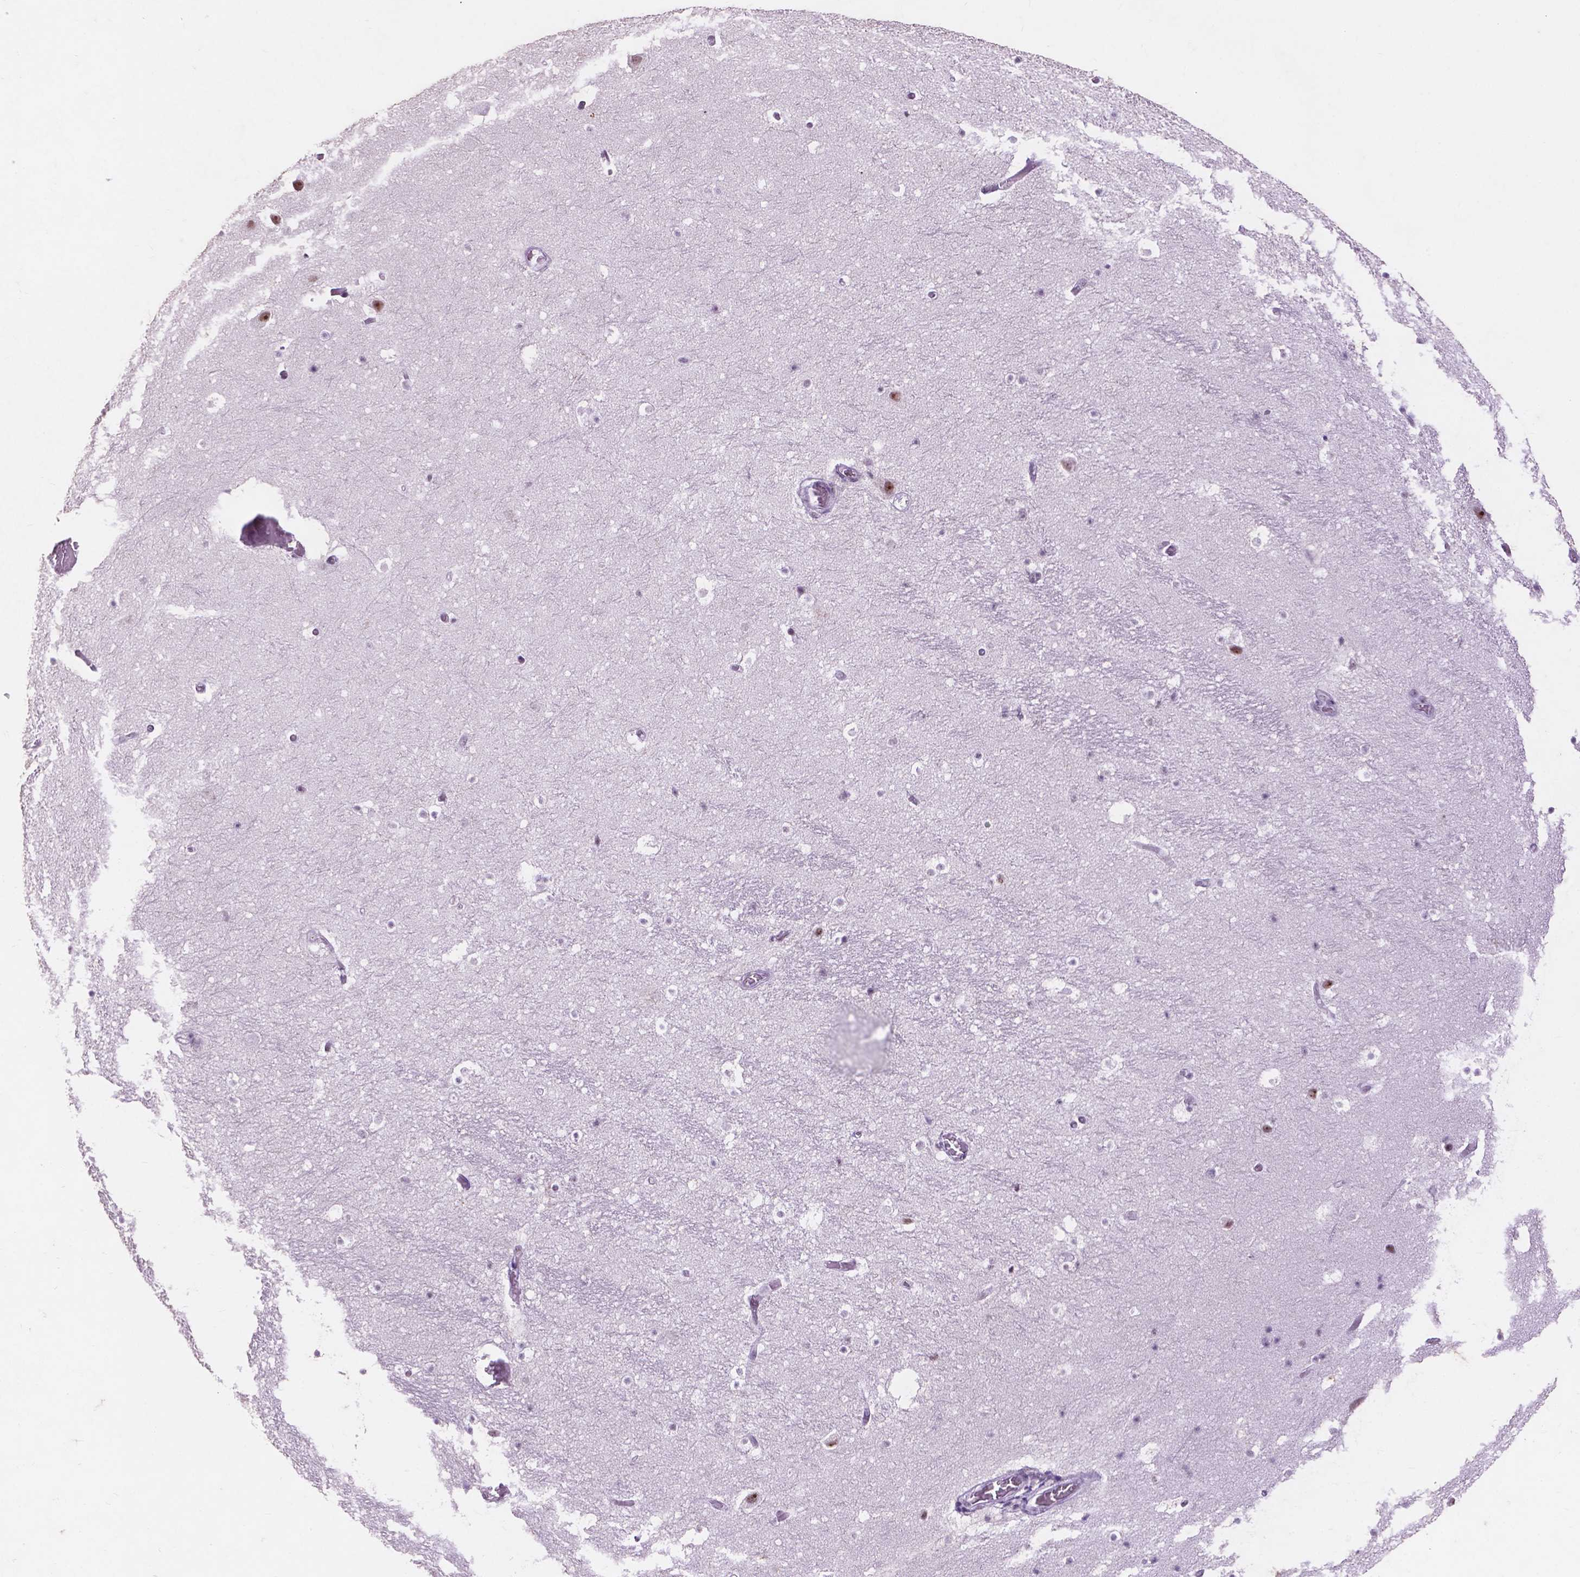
{"staining": {"intensity": "negative", "quantity": "none", "location": "none"}, "tissue": "hippocampus", "cell_type": "Glial cells", "image_type": "normal", "snomed": [{"axis": "morphology", "description": "Normal tissue, NOS"}, {"axis": "topography", "description": "Hippocampus"}], "caption": "This is an IHC micrograph of benign hippocampus. There is no positivity in glial cells.", "gene": "COIL", "patient": {"sex": "male", "age": 26}}